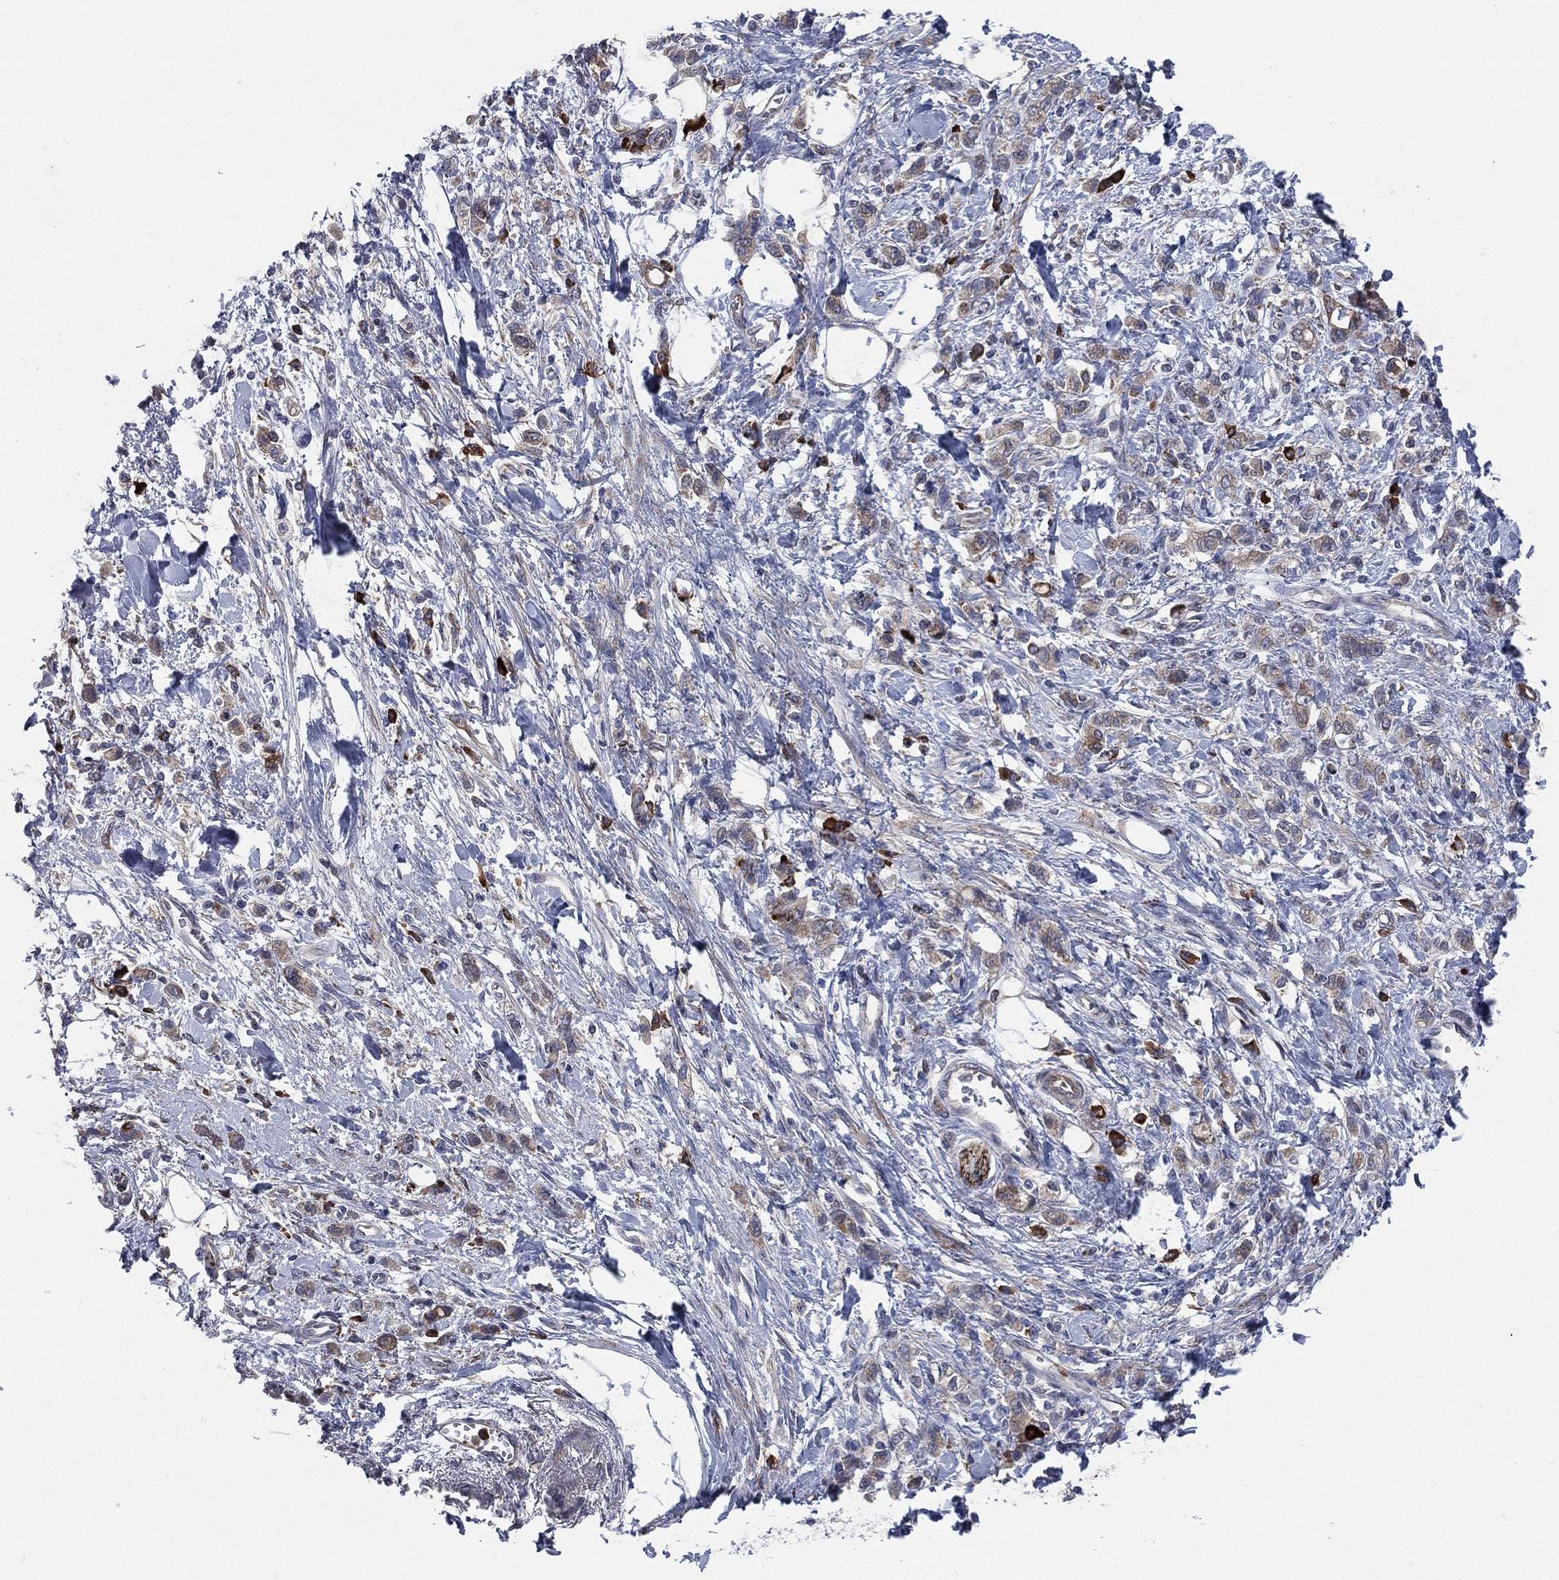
{"staining": {"intensity": "weak", "quantity": "25%-75%", "location": "cytoplasmic/membranous"}, "tissue": "stomach cancer", "cell_type": "Tumor cells", "image_type": "cancer", "snomed": [{"axis": "morphology", "description": "Adenocarcinoma, NOS"}, {"axis": "topography", "description": "Stomach"}], "caption": "Brown immunohistochemical staining in stomach adenocarcinoma exhibits weak cytoplasmic/membranous positivity in approximately 25%-75% of tumor cells.", "gene": "CCDC159", "patient": {"sex": "male", "age": 77}}